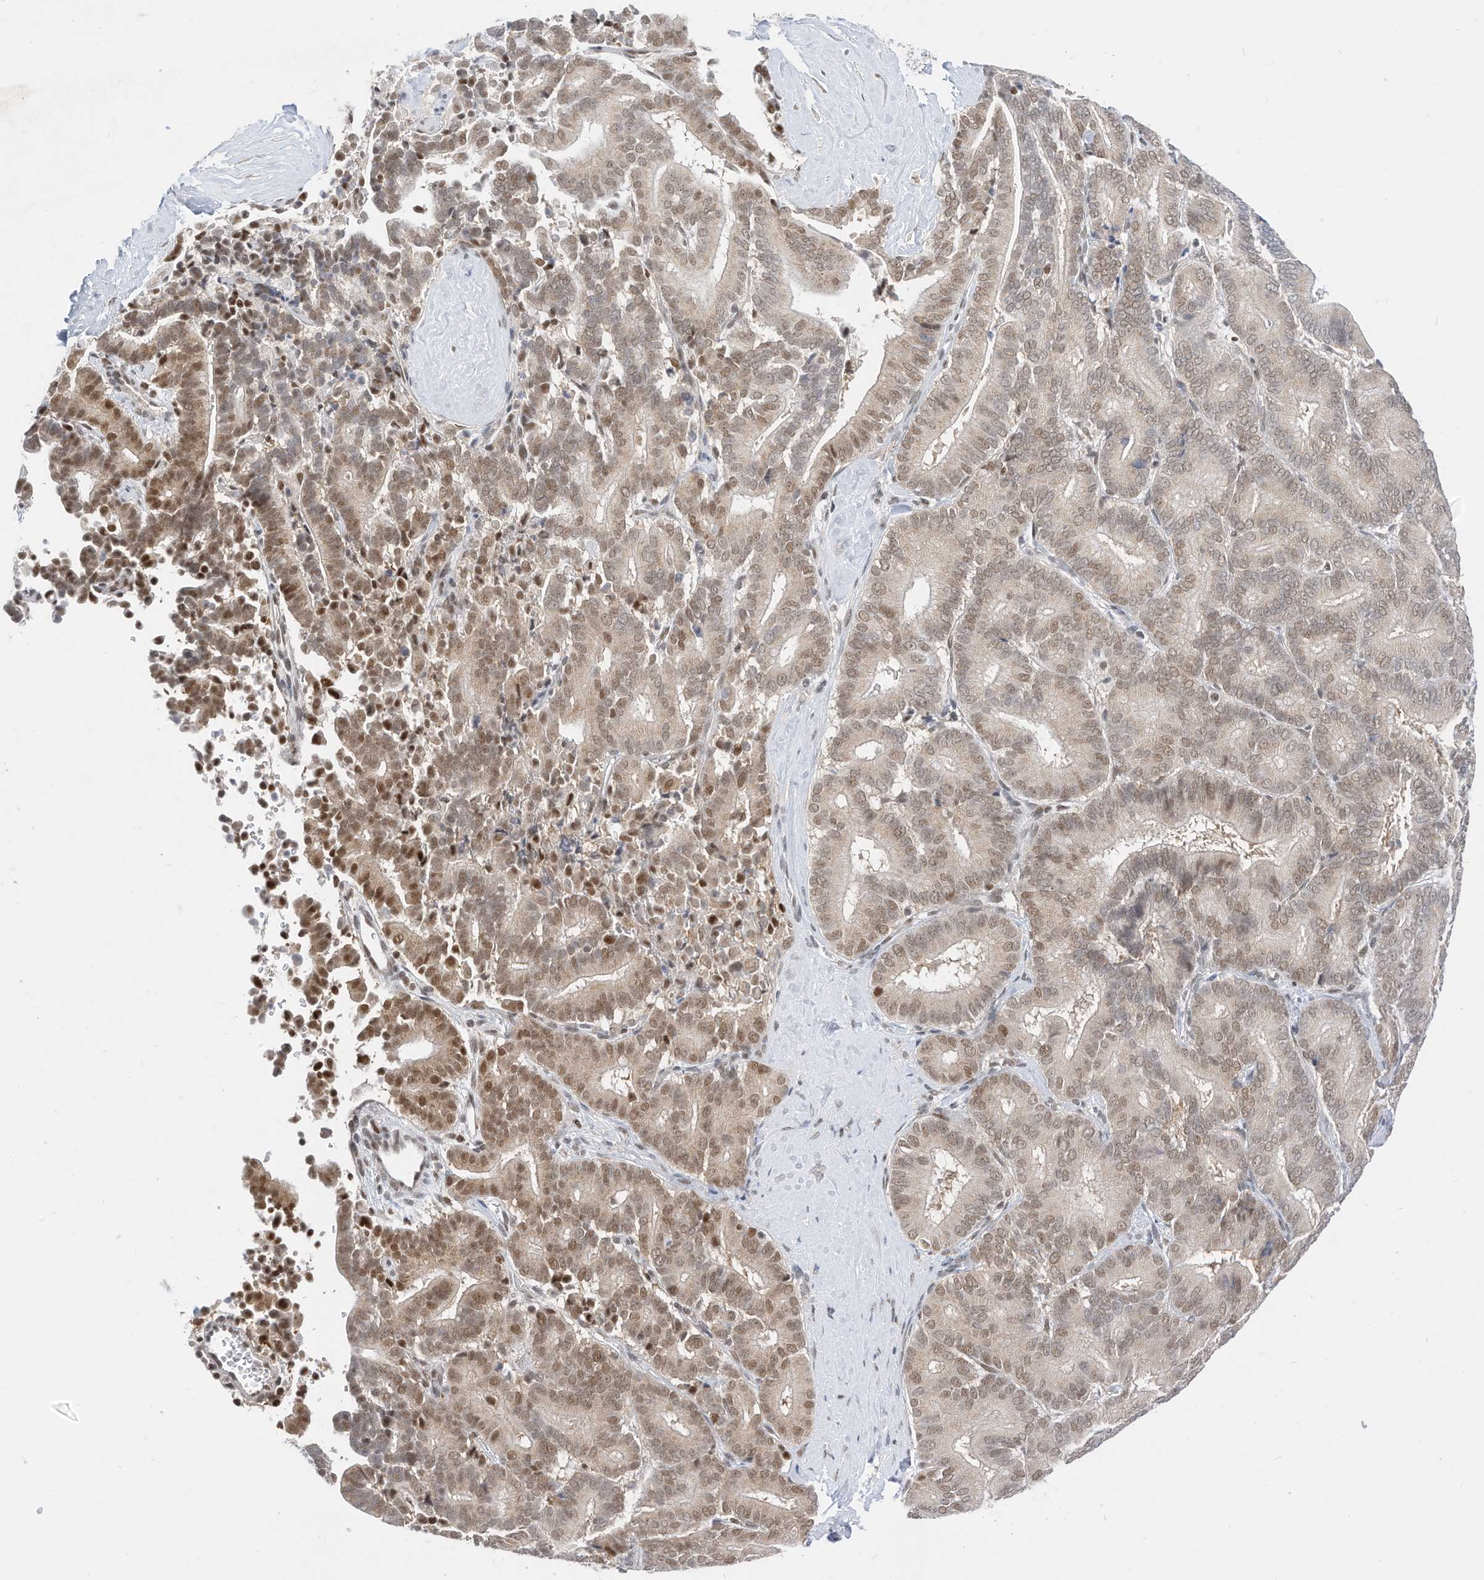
{"staining": {"intensity": "moderate", "quantity": "25%-75%", "location": "nuclear"}, "tissue": "liver cancer", "cell_type": "Tumor cells", "image_type": "cancer", "snomed": [{"axis": "morphology", "description": "Cholangiocarcinoma"}, {"axis": "topography", "description": "Liver"}], "caption": "Immunohistochemistry (IHC) (DAB) staining of human liver cancer reveals moderate nuclear protein staining in approximately 25%-75% of tumor cells.", "gene": "OGT", "patient": {"sex": "female", "age": 75}}